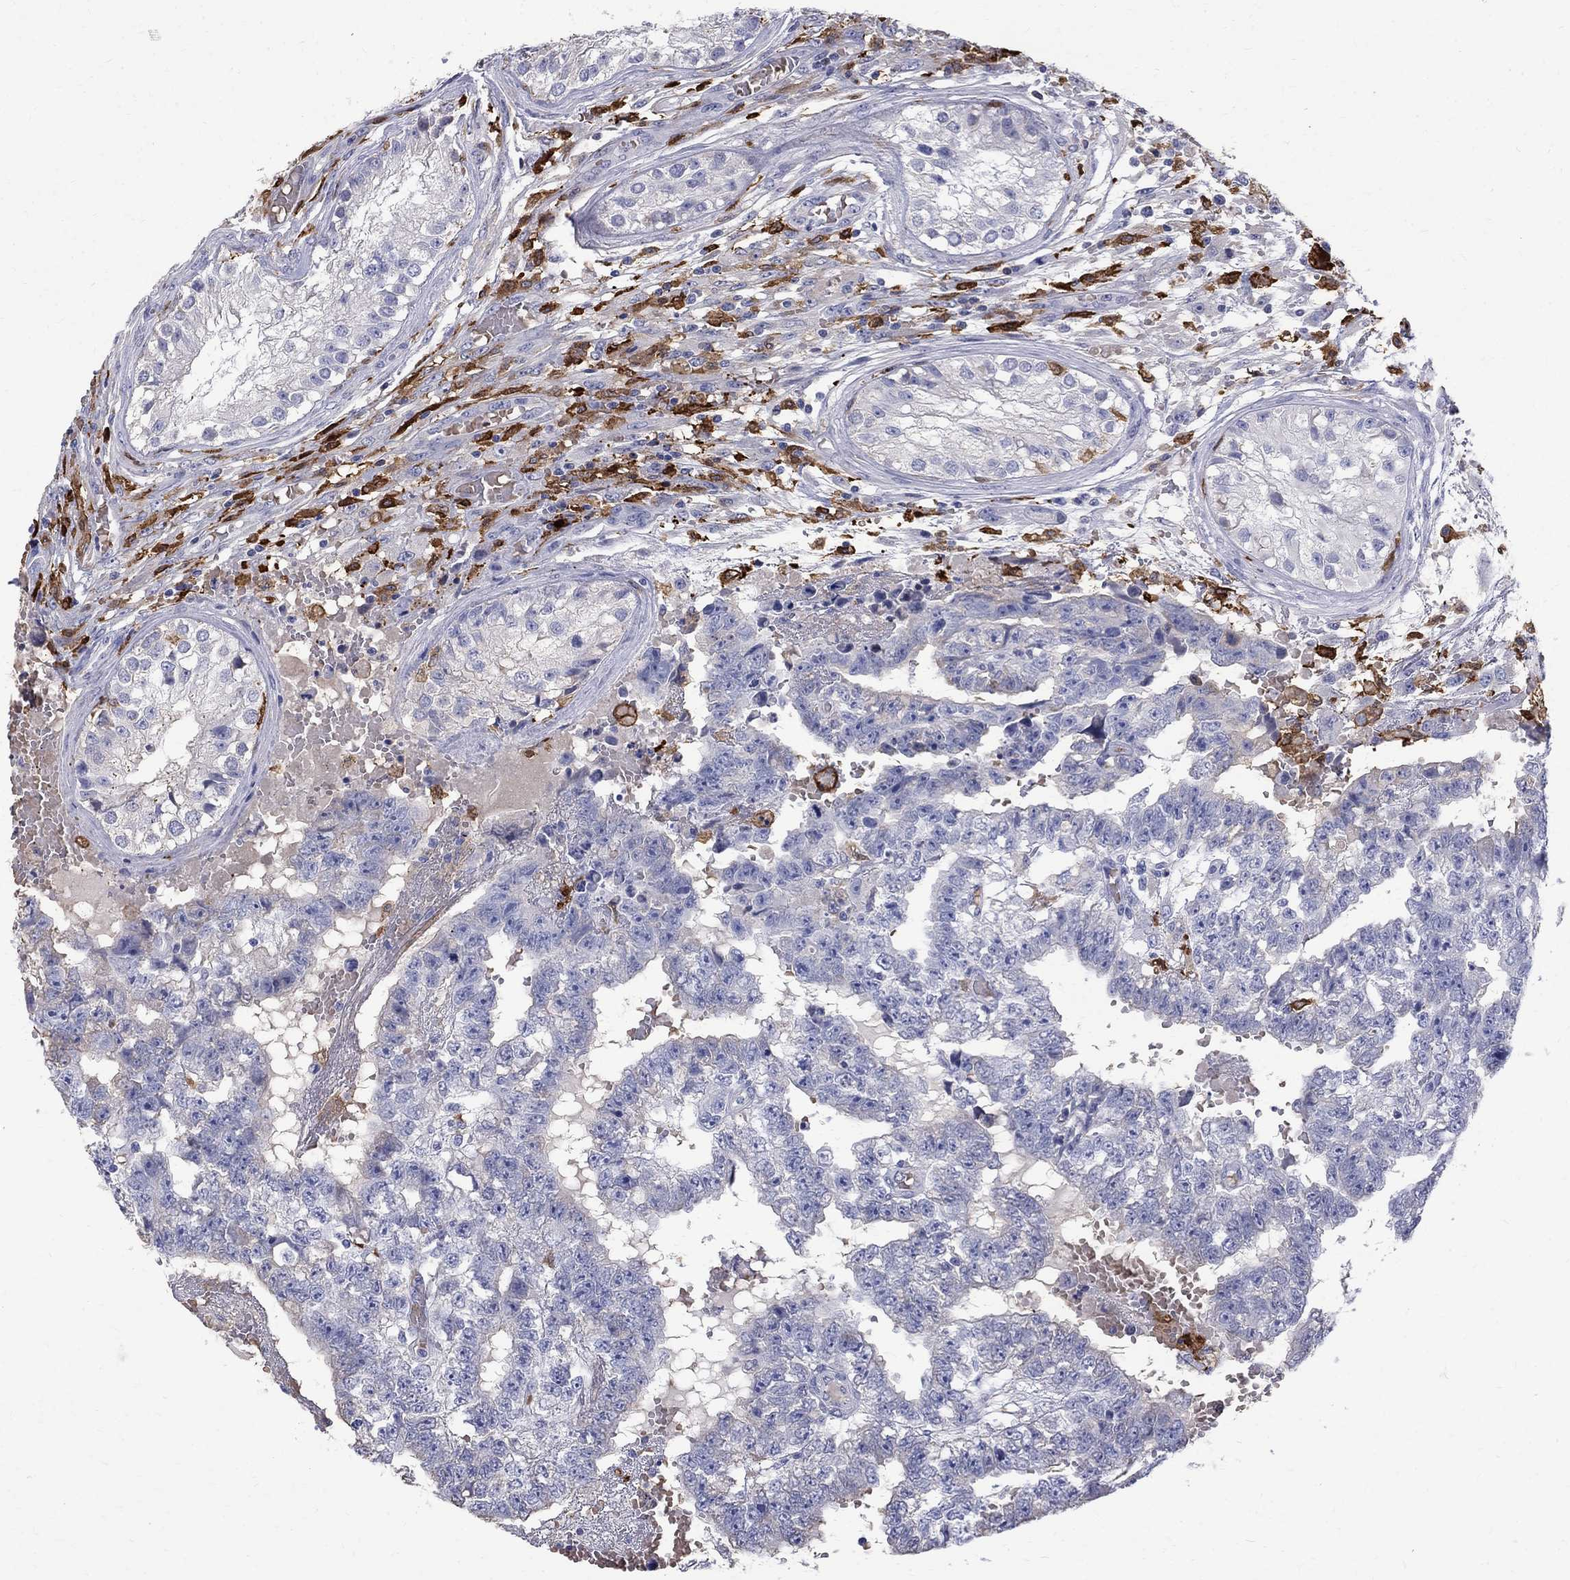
{"staining": {"intensity": "negative", "quantity": "none", "location": "none"}, "tissue": "testis cancer", "cell_type": "Tumor cells", "image_type": "cancer", "snomed": [{"axis": "morphology", "description": "Carcinoma, Embryonal, NOS"}, {"axis": "topography", "description": "Testis"}], "caption": "Testis cancer (embryonal carcinoma) was stained to show a protein in brown. There is no significant positivity in tumor cells.", "gene": "AGER", "patient": {"sex": "male", "age": 25}}